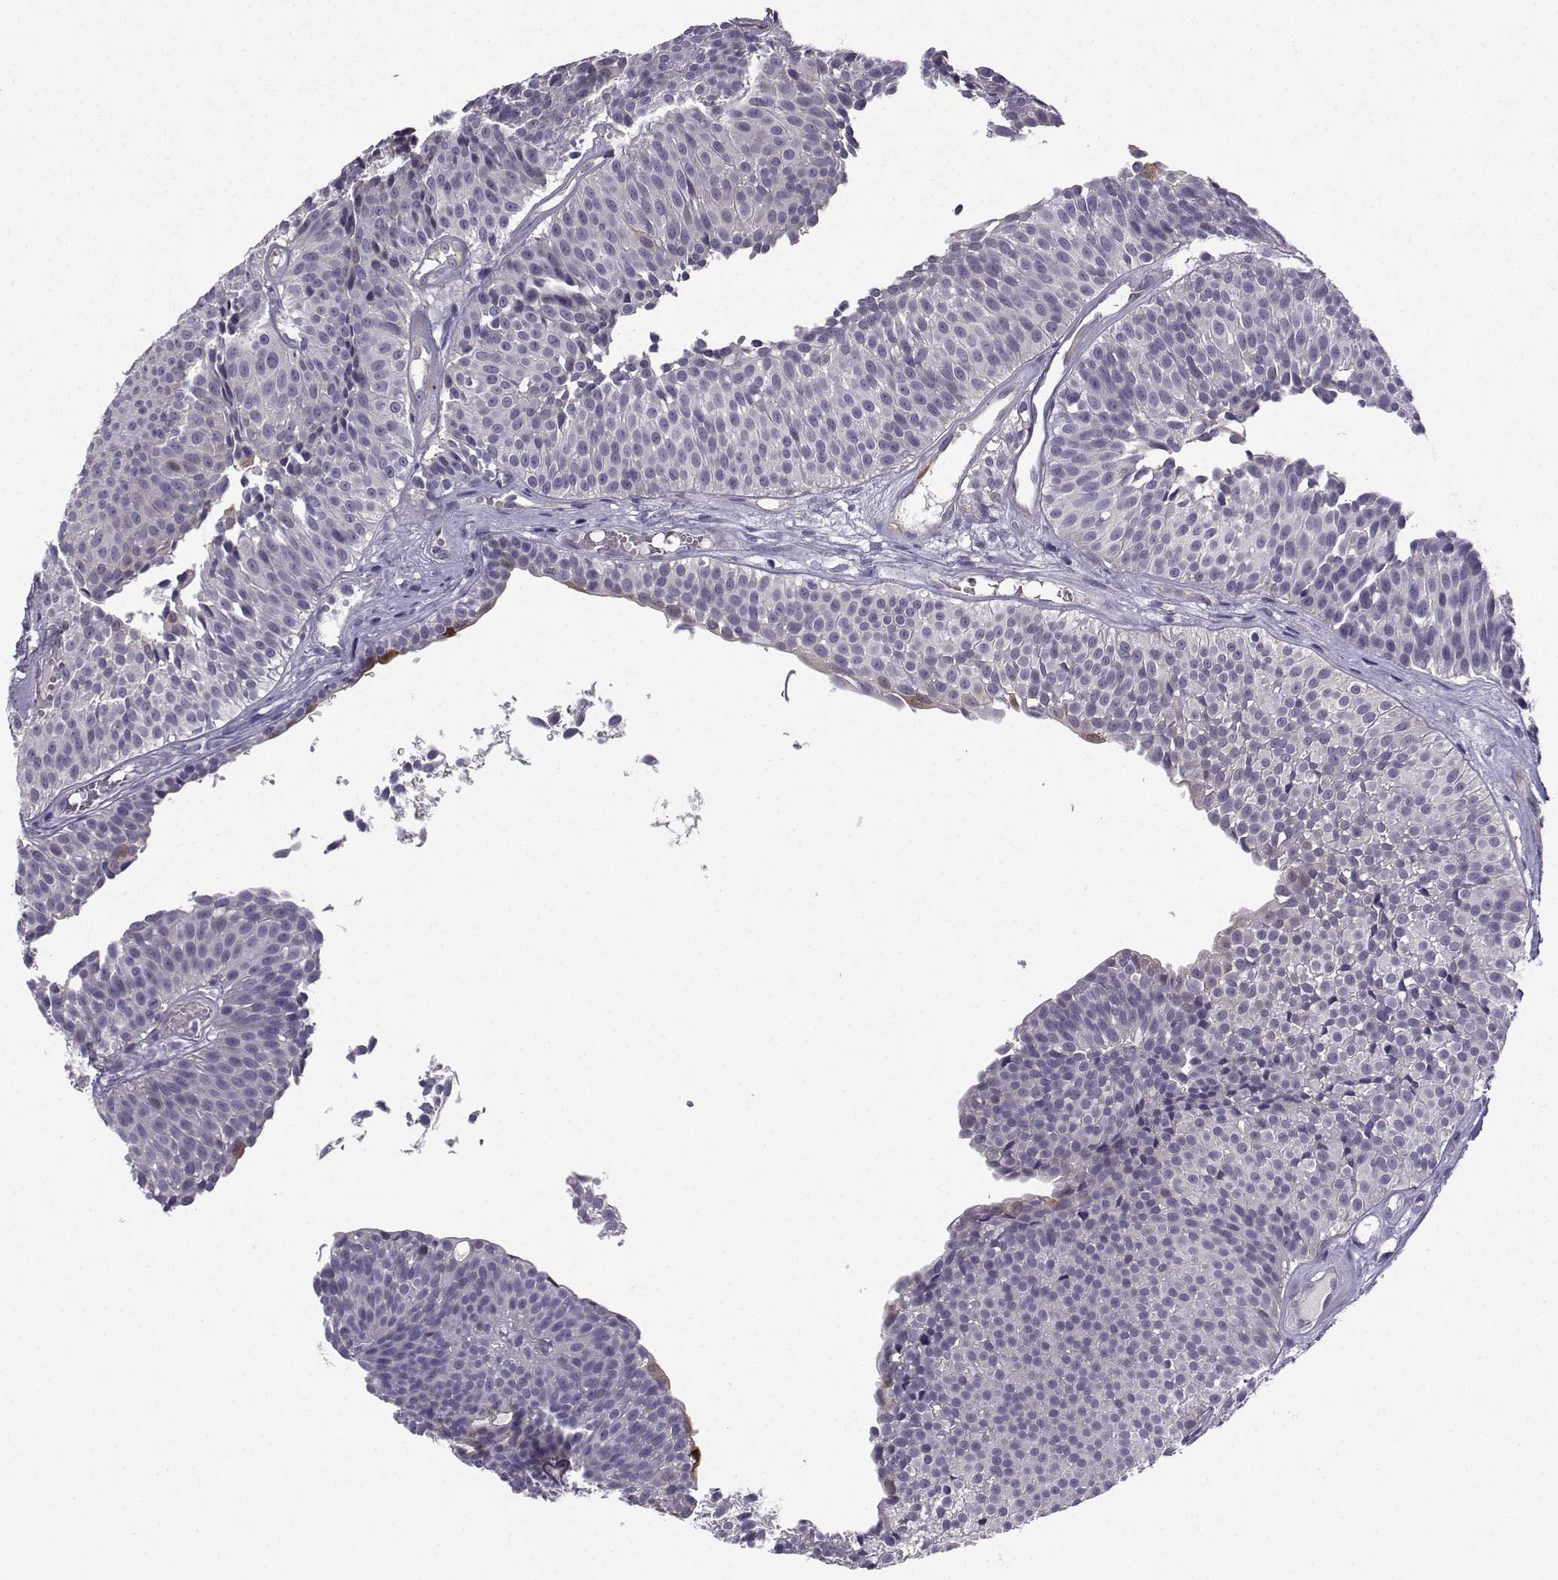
{"staining": {"intensity": "strong", "quantity": "<25%", "location": "cytoplasmic/membranous"}, "tissue": "urothelial cancer", "cell_type": "Tumor cells", "image_type": "cancer", "snomed": [{"axis": "morphology", "description": "Urothelial carcinoma, Low grade"}, {"axis": "topography", "description": "Urinary bladder"}], "caption": "IHC image of human urothelial cancer stained for a protein (brown), which displays medium levels of strong cytoplasmic/membranous staining in about <25% of tumor cells.", "gene": "NQO1", "patient": {"sex": "male", "age": 63}}